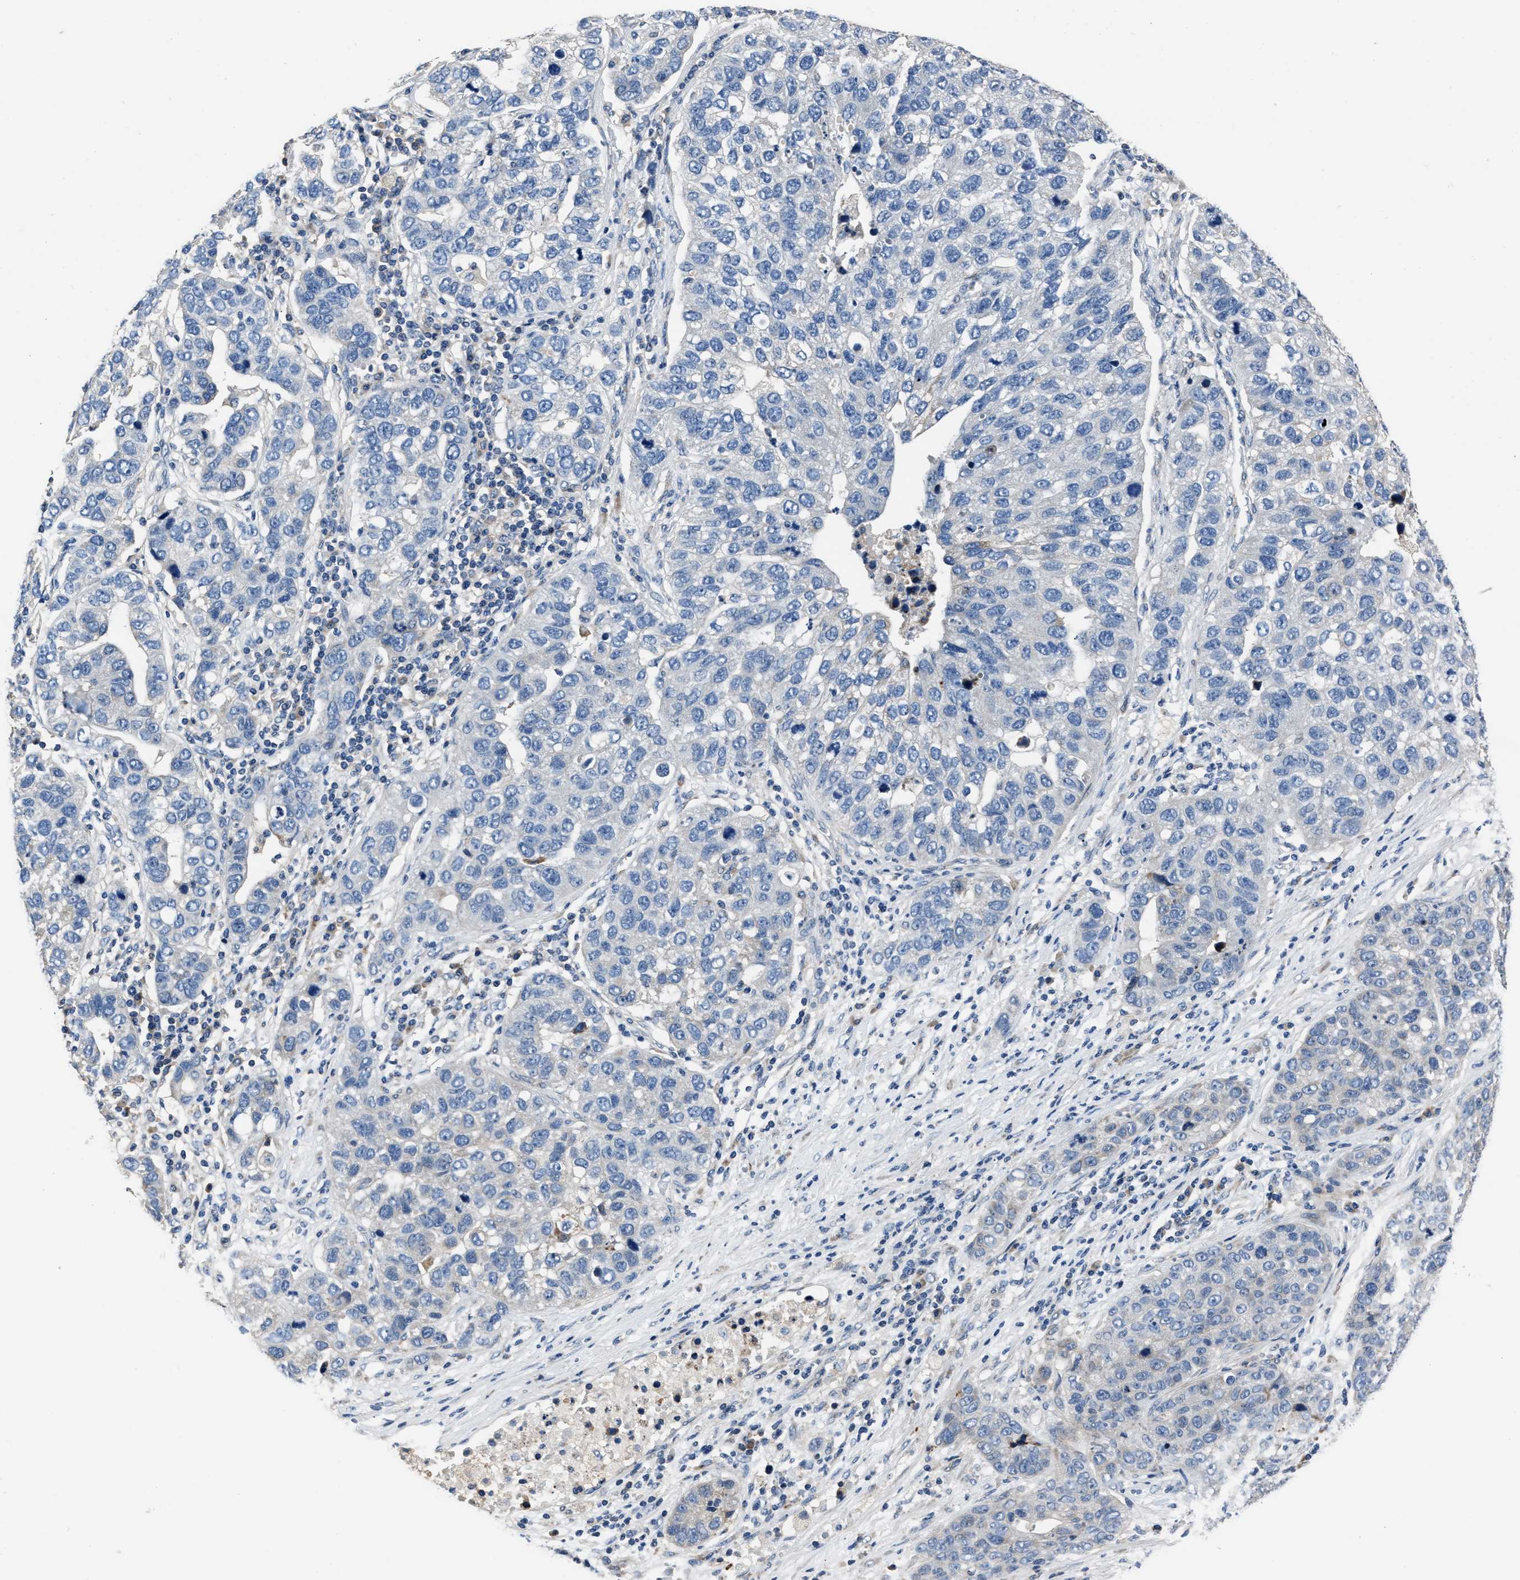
{"staining": {"intensity": "negative", "quantity": "none", "location": "none"}, "tissue": "pancreatic cancer", "cell_type": "Tumor cells", "image_type": "cancer", "snomed": [{"axis": "morphology", "description": "Adenocarcinoma, NOS"}, {"axis": "topography", "description": "Pancreas"}], "caption": "DAB (3,3'-diaminobenzidine) immunohistochemical staining of pancreatic adenocarcinoma reveals no significant positivity in tumor cells.", "gene": "DNAJC24", "patient": {"sex": "female", "age": 61}}